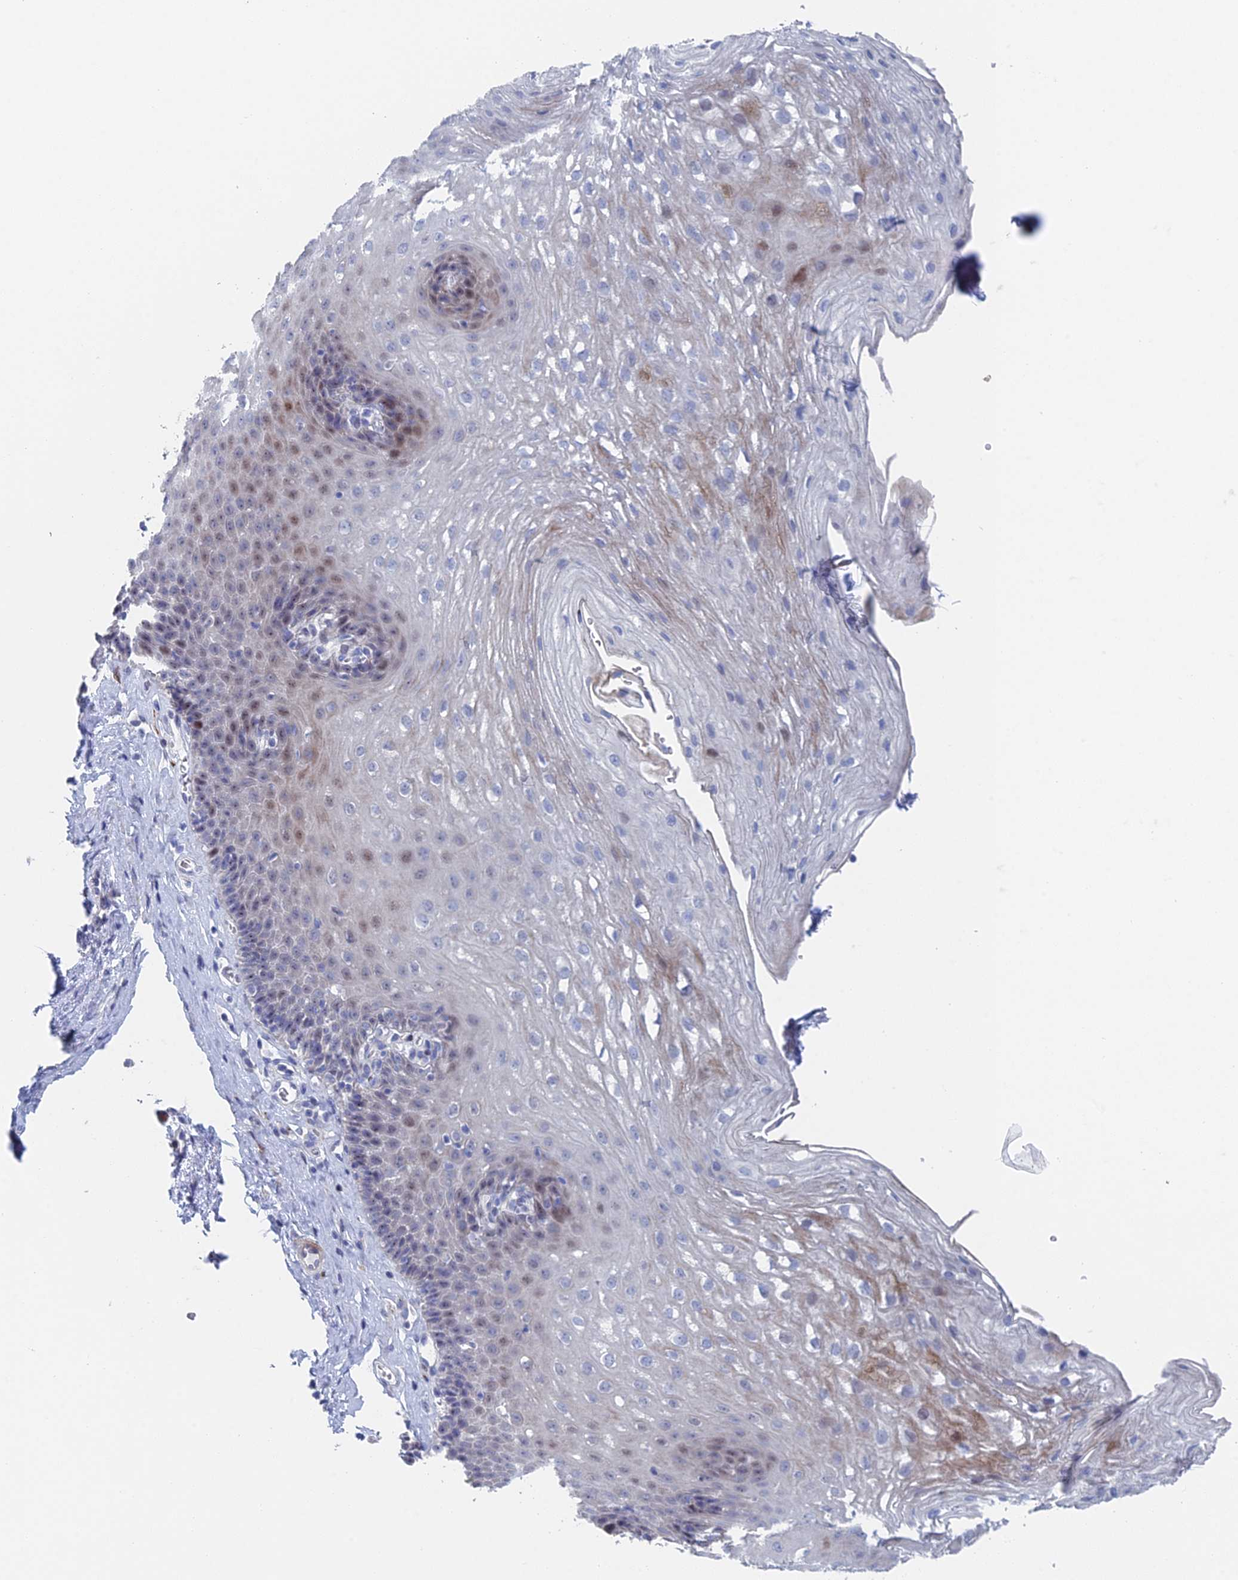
{"staining": {"intensity": "weak", "quantity": "<25%", "location": "cytoplasmic/membranous,nuclear"}, "tissue": "esophagus", "cell_type": "Squamous epithelial cells", "image_type": "normal", "snomed": [{"axis": "morphology", "description": "Normal tissue, NOS"}, {"axis": "topography", "description": "Esophagus"}], "caption": "Immunohistochemical staining of unremarkable esophagus reveals no significant expression in squamous epithelial cells.", "gene": "DRGX", "patient": {"sex": "female", "age": 66}}